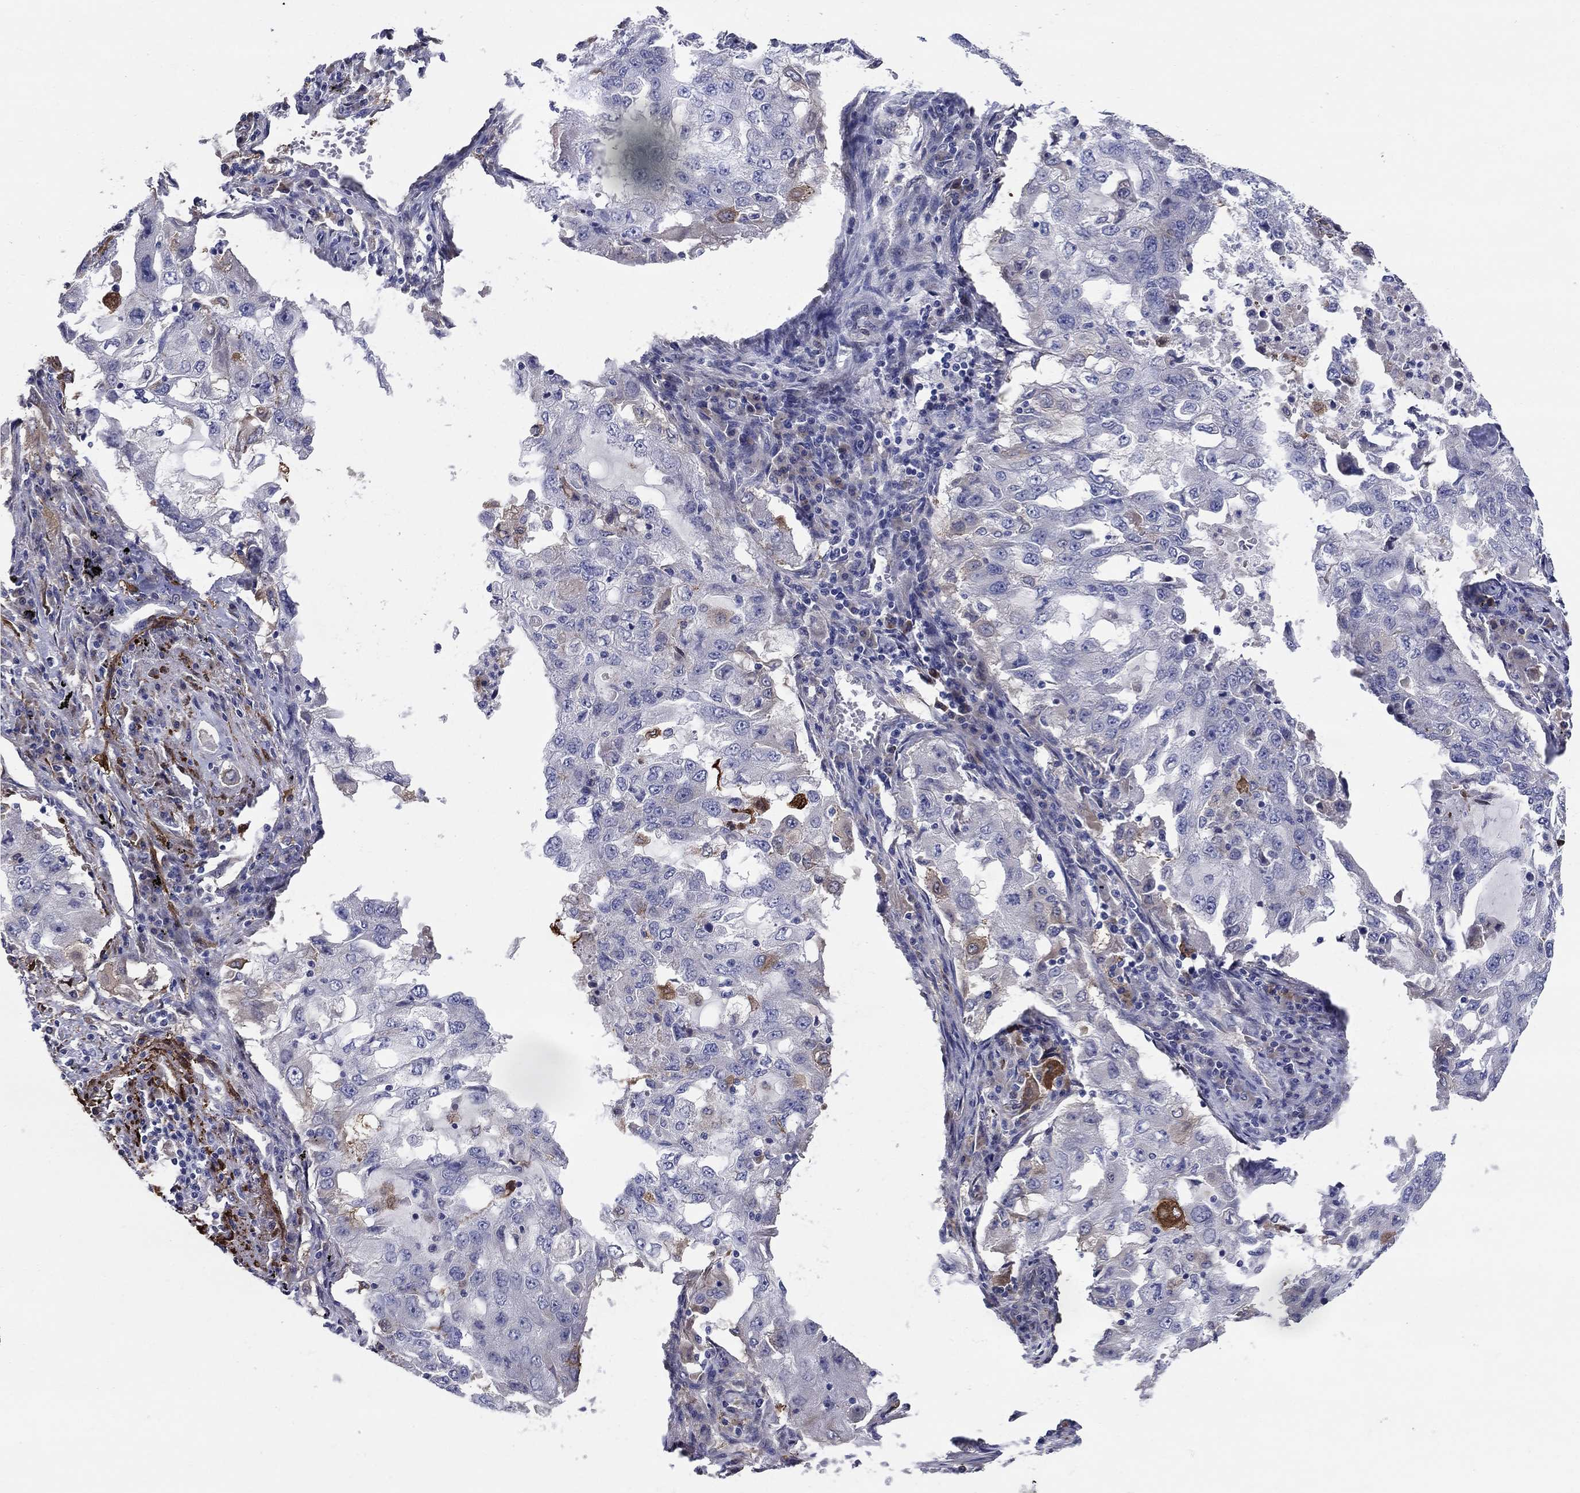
{"staining": {"intensity": "negative", "quantity": "none", "location": "none"}, "tissue": "lung cancer", "cell_type": "Tumor cells", "image_type": "cancer", "snomed": [{"axis": "morphology", "description": "Adenocarcinoma, NOS"}, {"axis": "topography", "description": "Lung"}], "caption": "IHC of human adenocarcinoma (lung) reveals no positivity in tumor cells.", "gene": "EMP2", "patient": {"sex": "female", "age": 61}}